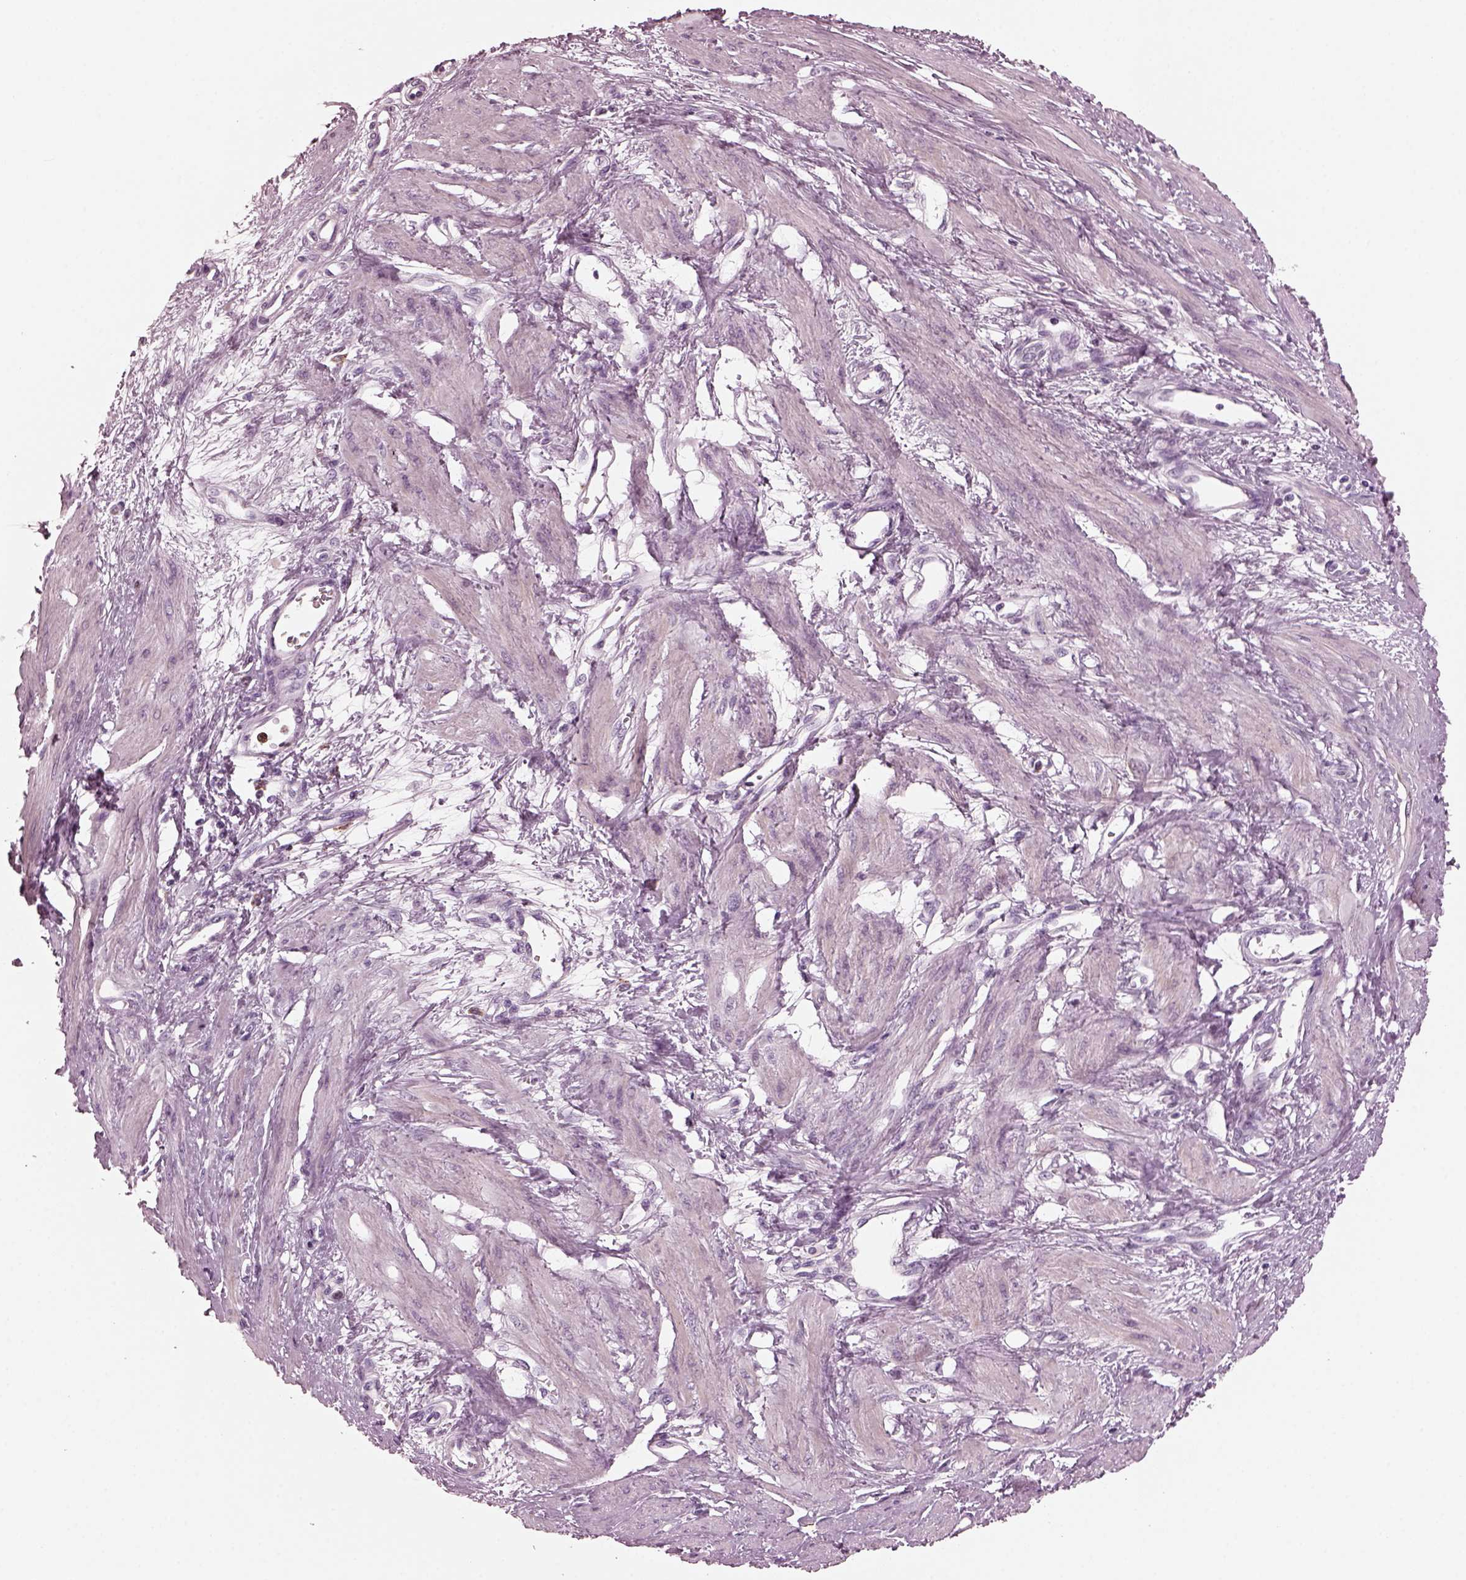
{"staining": {"intensity": "negative", "quantity": "none", "location": "none"}, "tissue": "smooth muscle", "cell_type": "Smooth muscle cells", "image_type": "normal", "snomed": [{"axis": "morphology", "description": "Normal tissue, NOS"}, {"axis": "topography", "description": "Smooth muscle"}, {"axis": "topography", "description": "Uterus"}], "caption": "Immunohistochemical staining of normal smooth muscle reveals no significant staining in smooth muscle cells.", "gene": "SLAMF8", "patient": {"sex": "female", "age": 39}}